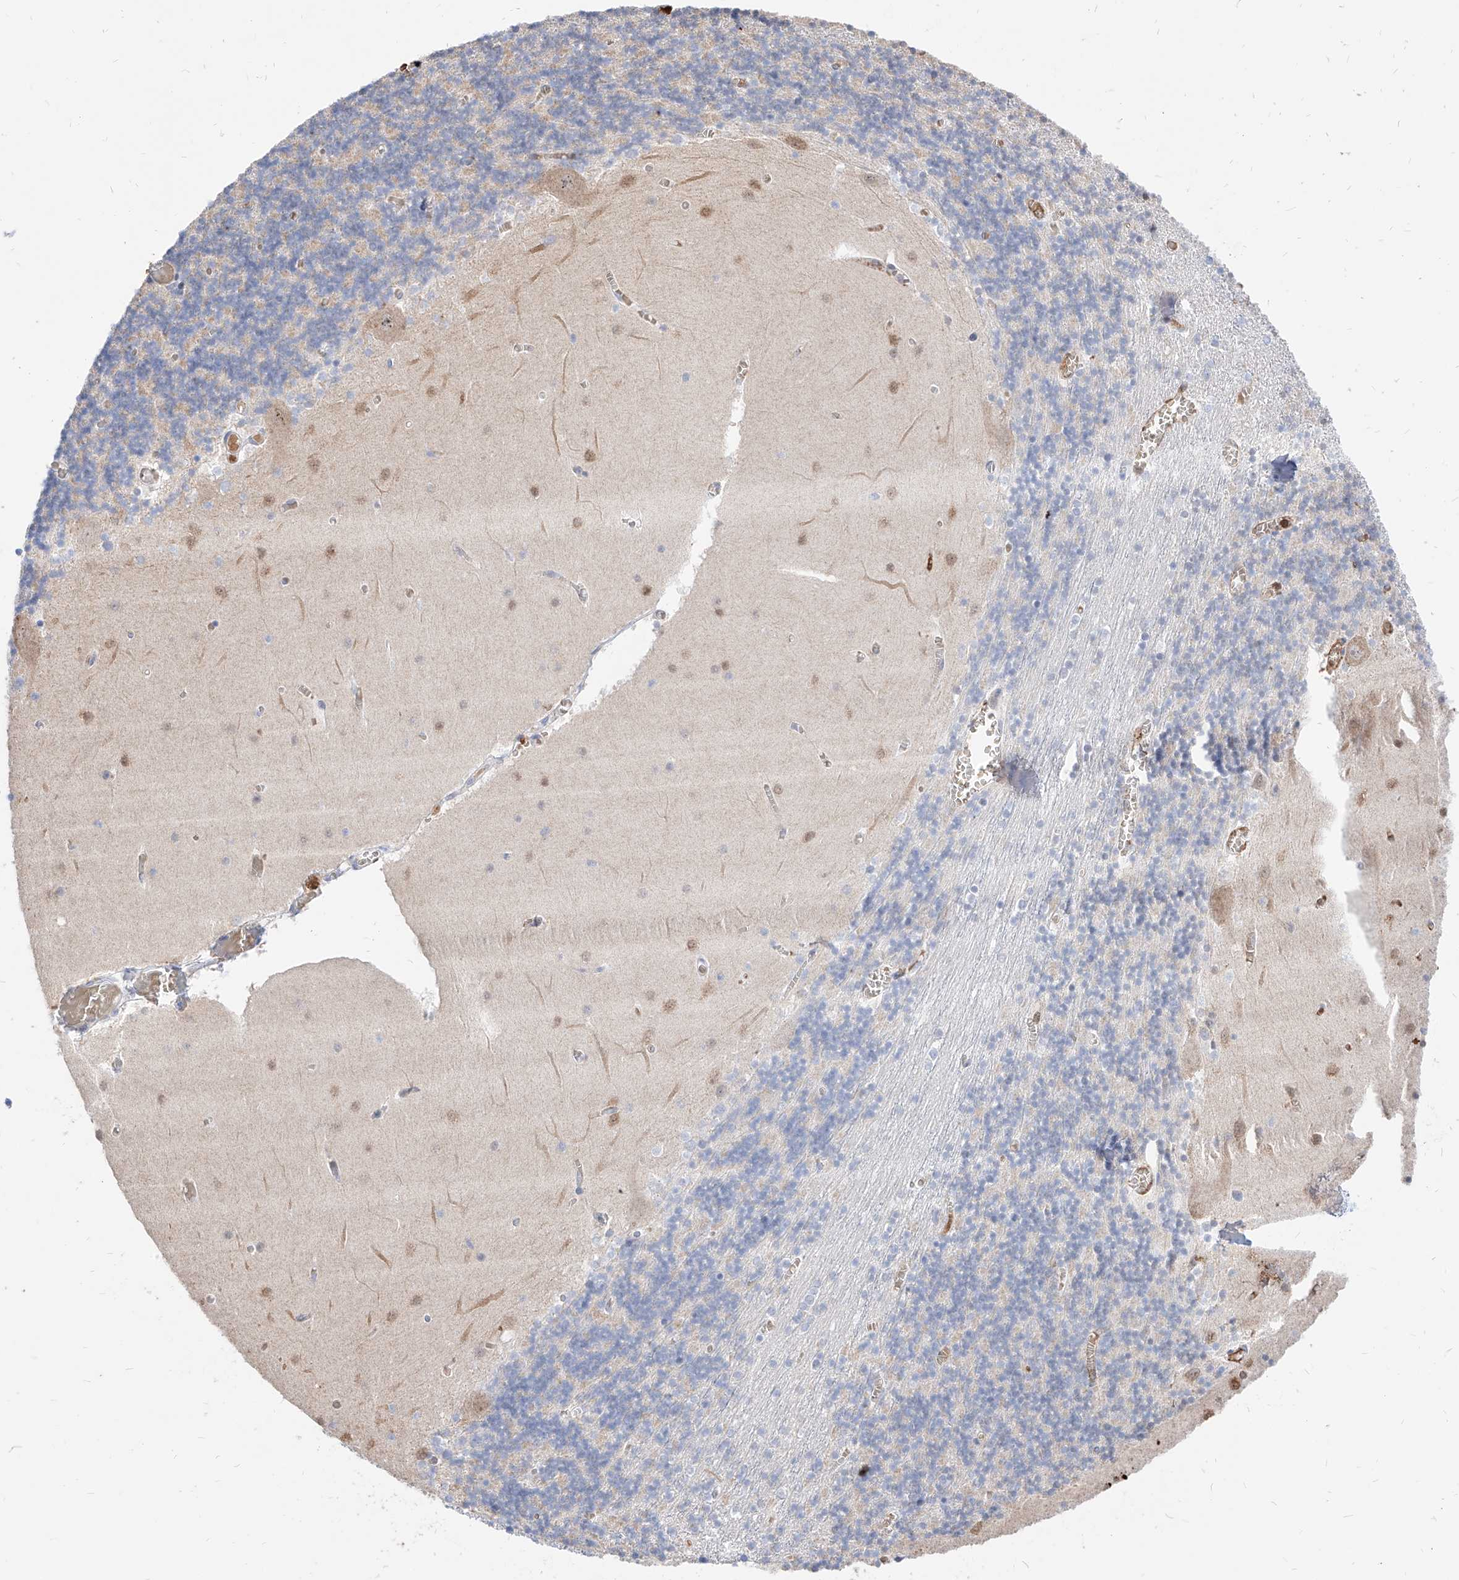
{"staining": {"intensity": "negative", "quantity": "none", "location": "none"}, "tissue": "cerebellum", "cell_type": "Cells in granular layer", "image_type": "normal", "snomed": [{"axis": "morphology", "description": "Normal tissue, NOS"}, {"axis": "topography", "description": "Cerebellum"}], "caption": "Immunohistochemical staining of unremarkable cerebellum reveals no significant staining in cells in granular layer. (Brightfield microscopy of DAB IHC at high magnification).", "gene": "ZFP42", "patient": {"sex": "female", "age": 28}}